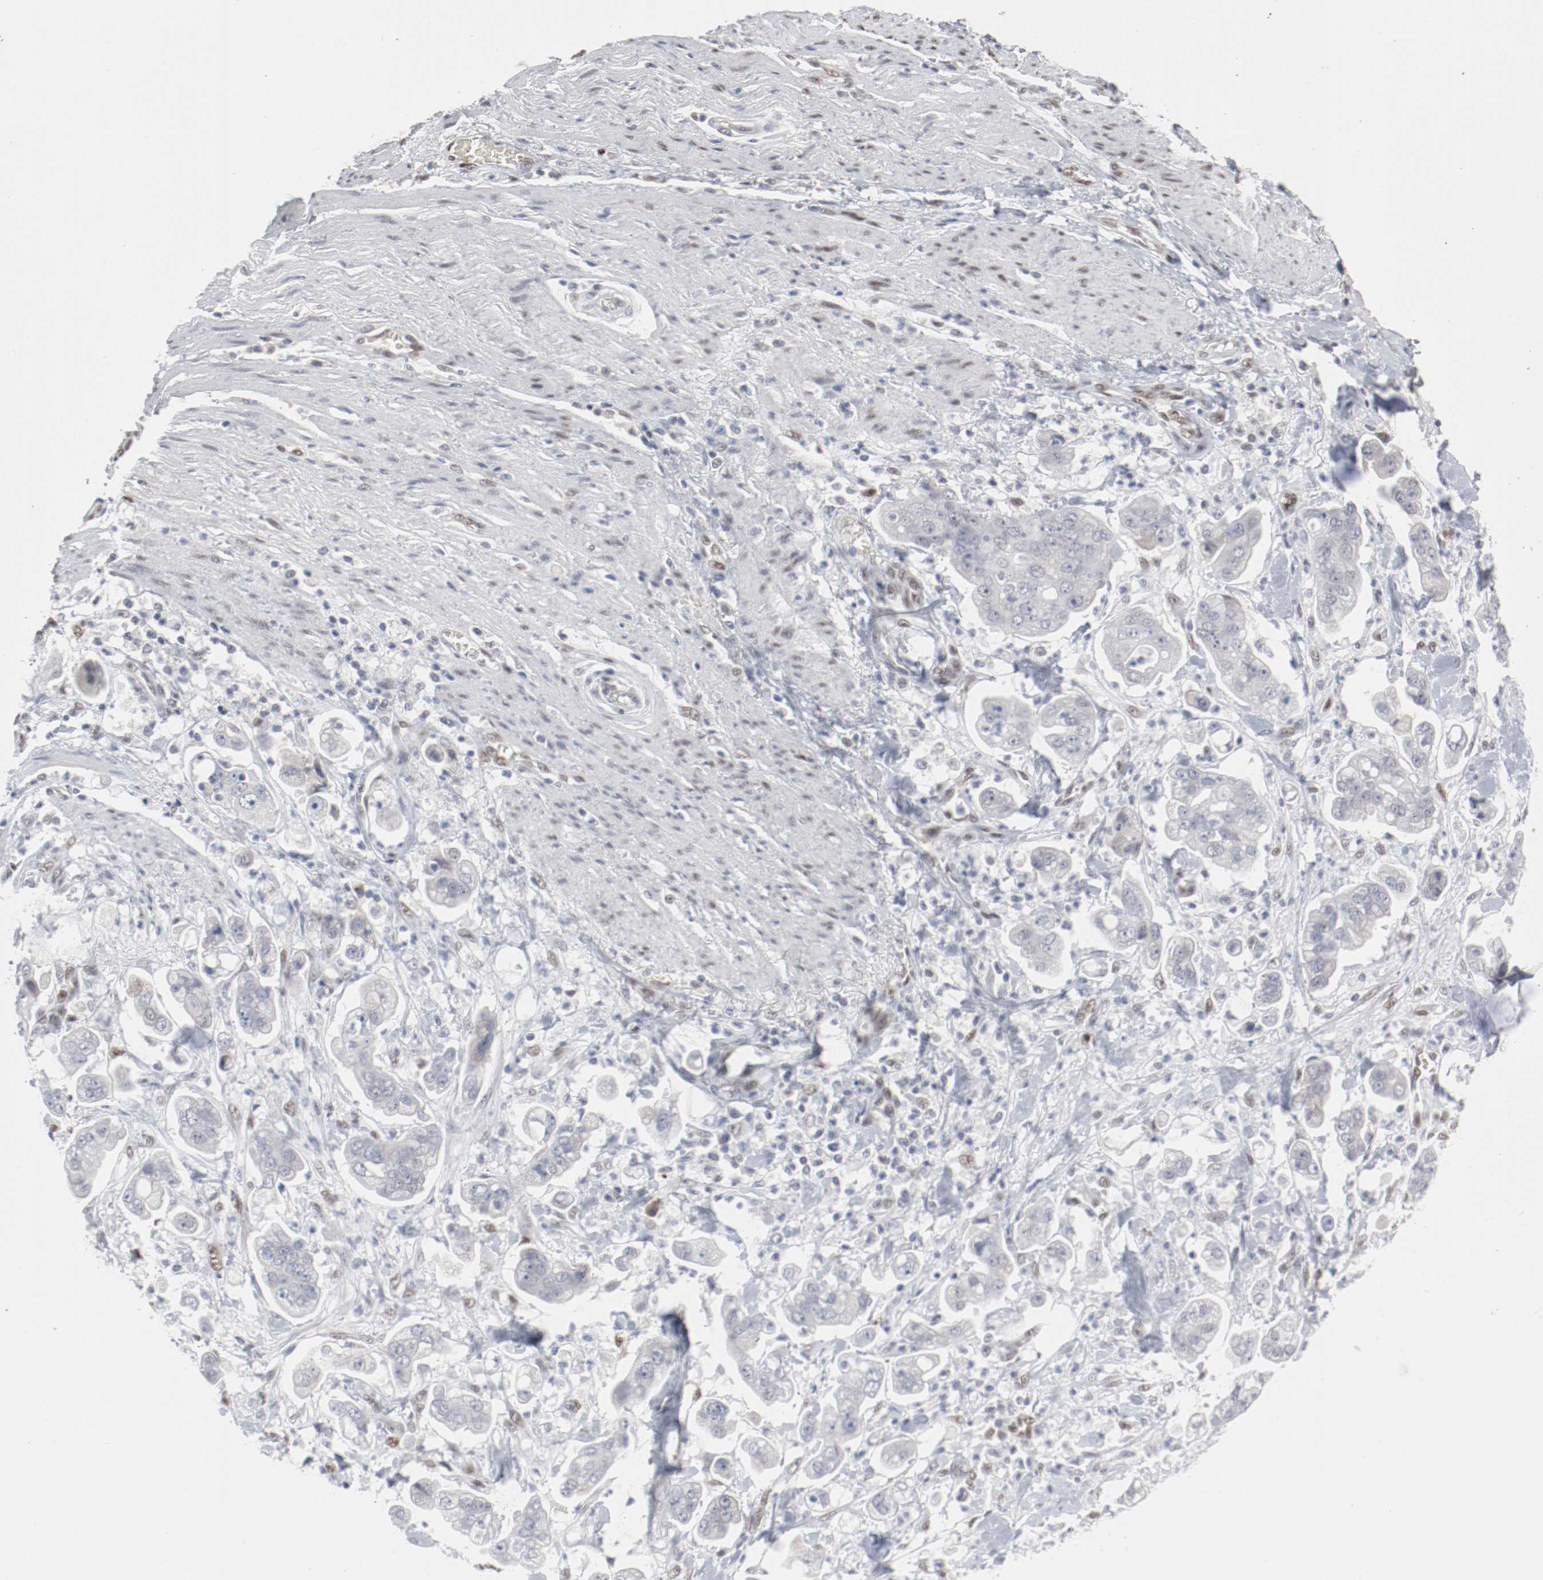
{"staining": {"intensity": "negative", "quantity": "none", "location": "none"}, "tissue": "stomach cancer", "cell_type": "Tumor cells", "image_type": "cancer", "snomed": [{"axis": "morphology", "description": "Adenocarcinoma, NOS"}, {"axis": "topography", "description": "Stomach"}], "caption": "There is no significant staining in tumor cells of stomach cancer.", "gene": "ATF7", "patient": {"sex": "male", "age": 62}}